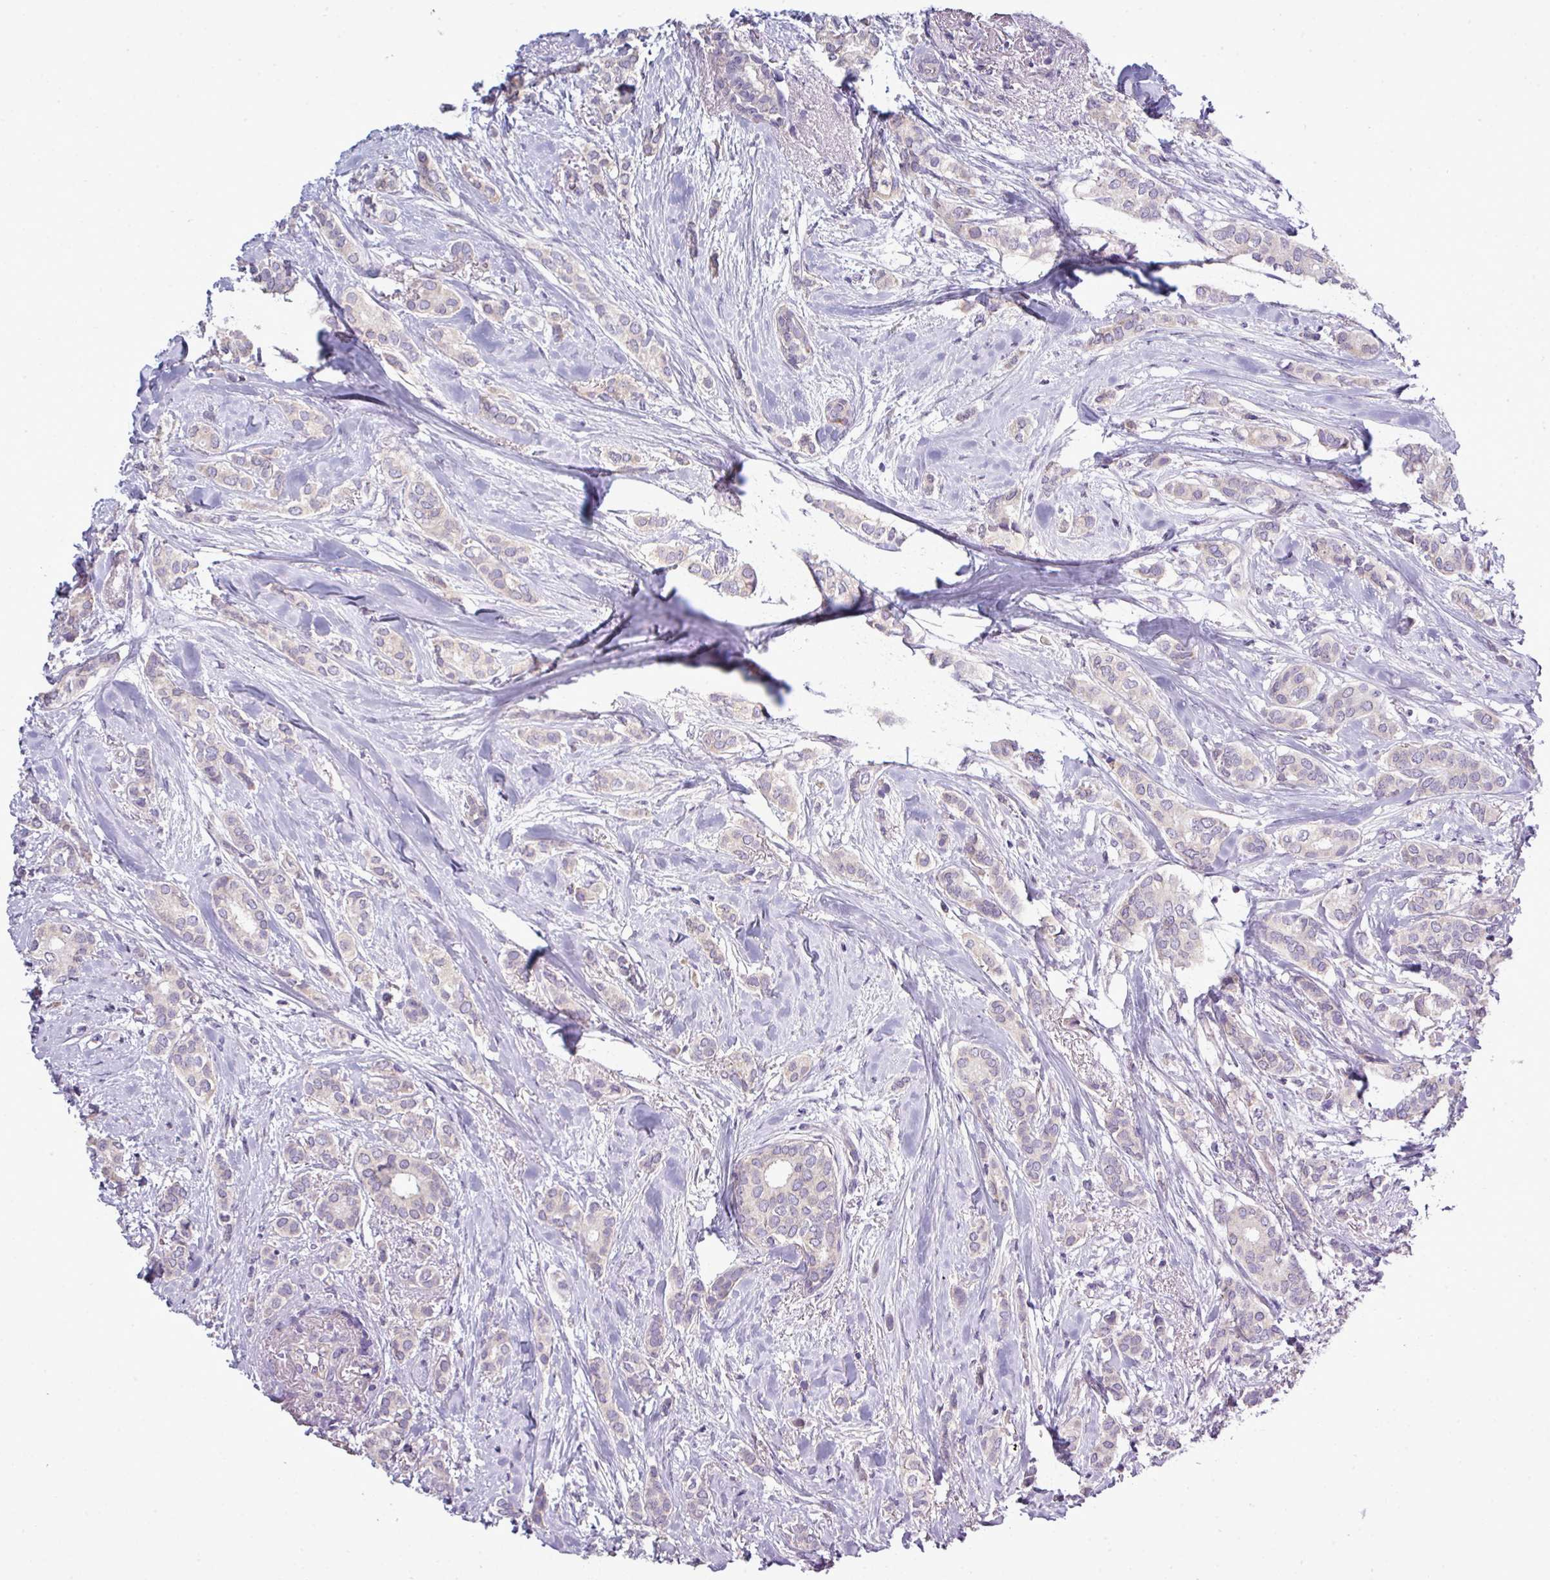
{"staining": {"intensity": "negative", "quantity": "none", "location": "none"}, "tissue": "breast cancer", "cell_type": "Tumor cells", "image_type": "cancer", "snomed": [{"axis": "morphology", "description": "Duct carcinoma"}, {"axis": "topography", "description": "Breast"}], "caption": "Immunohistochemistry of human breast cancer shows no staining in tumor cells.", "gene": "AGAP5", "patient": {"sex": "female", "age": 73}}